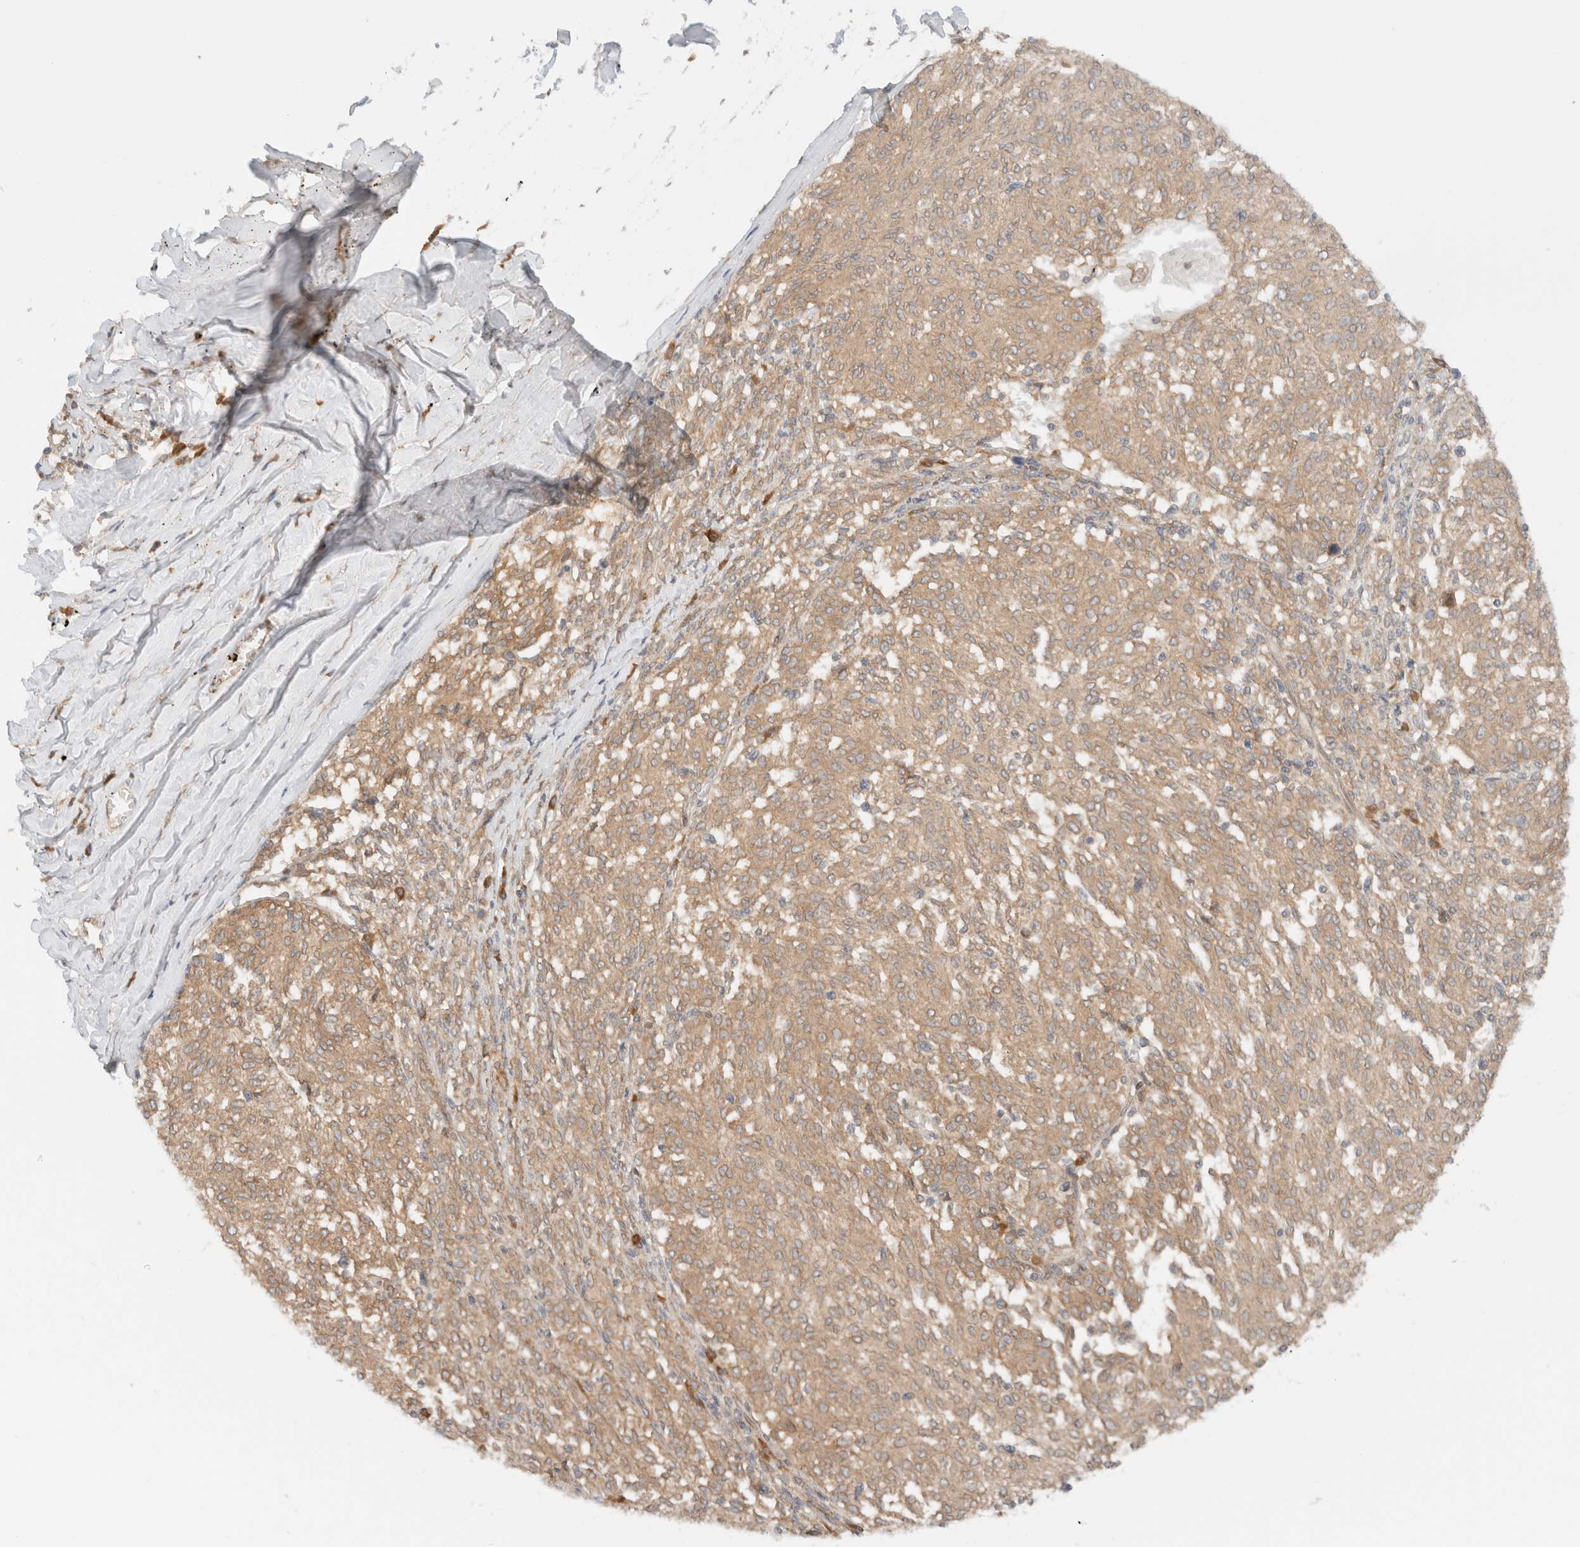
{"staining": {"intensity": "weak", "quantity": ">75%", "location": "cytoplasmic/membranous"}, "tissue": "melanoma", "cell_type": "Tumor cells", "image_type": "cancer", "snomed": [{"axis": "morphology", "description": "Malignant melanoma, NOS"}, {"axis": "topography", "description": "Skin"}], "caption": "IHC (DAB (3,3'-diaminobenzidine)) staining of human melanoma displays weak cytoplasmic/membranous protein positivity in about >75% of tumor cells.", "gene": "ARFGEF2", "patient": {"sex": "female", "age": 72}}